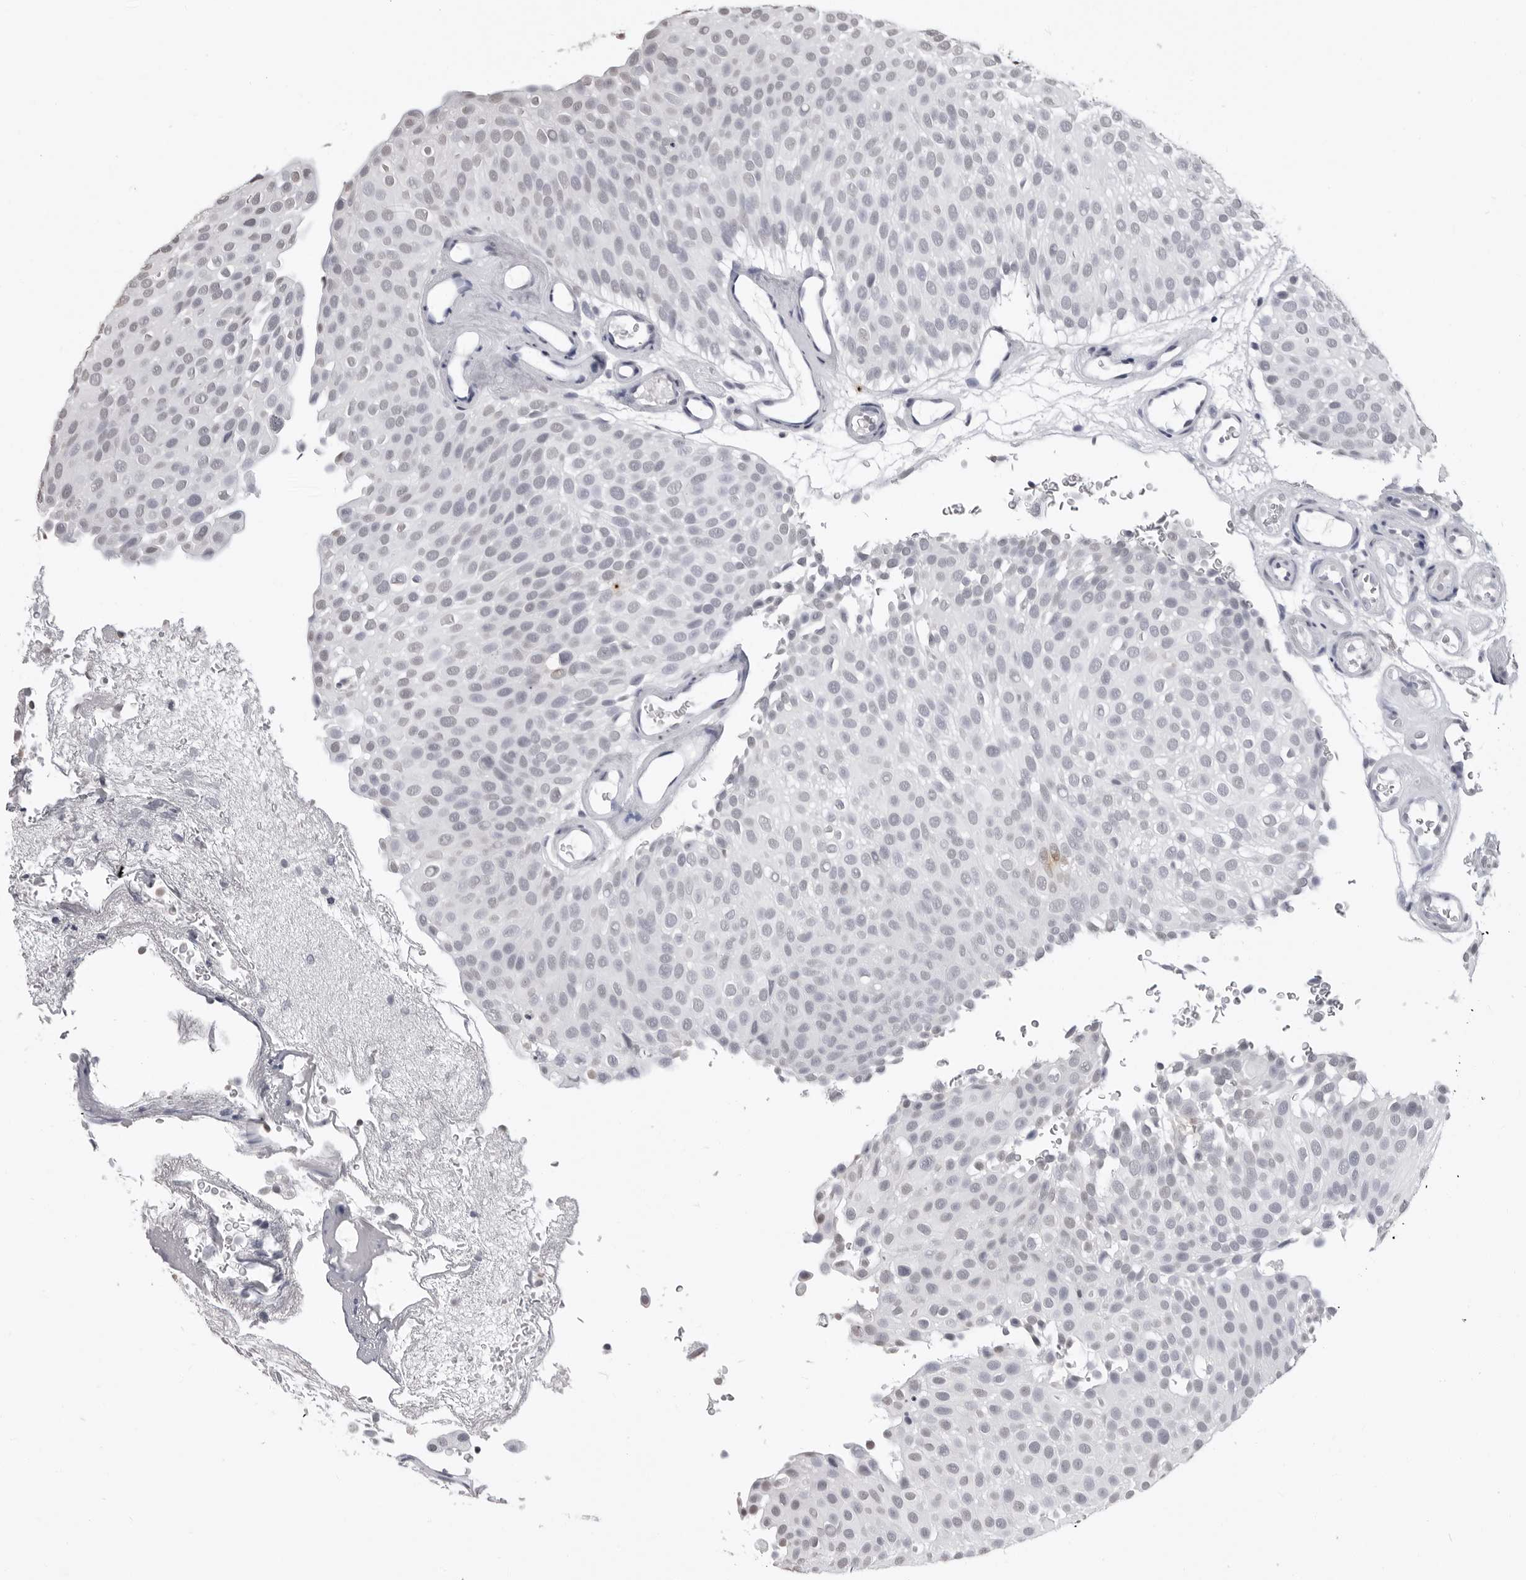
{"staining": {"intensity": "weak", "quantity": "<25%", "location": "nuclear"}, "tissue": "urothelial cancer", "cell_type": "Tumor cells", "image_type": "cancer", "snomed": [{"axis": "morphology", "description": "Urothelial carcinoma, Low grade"}, {"axis": "topography", "description": "Urinary bladder"}], "caption": "A high-resolution image shows immunohistochemistry staining of urothelial carcinoma (low-grade), which displays no significant positivity in tumor cells.", "gene": "HEPACAM", "patient": {"sex": "male", "age": 78}}